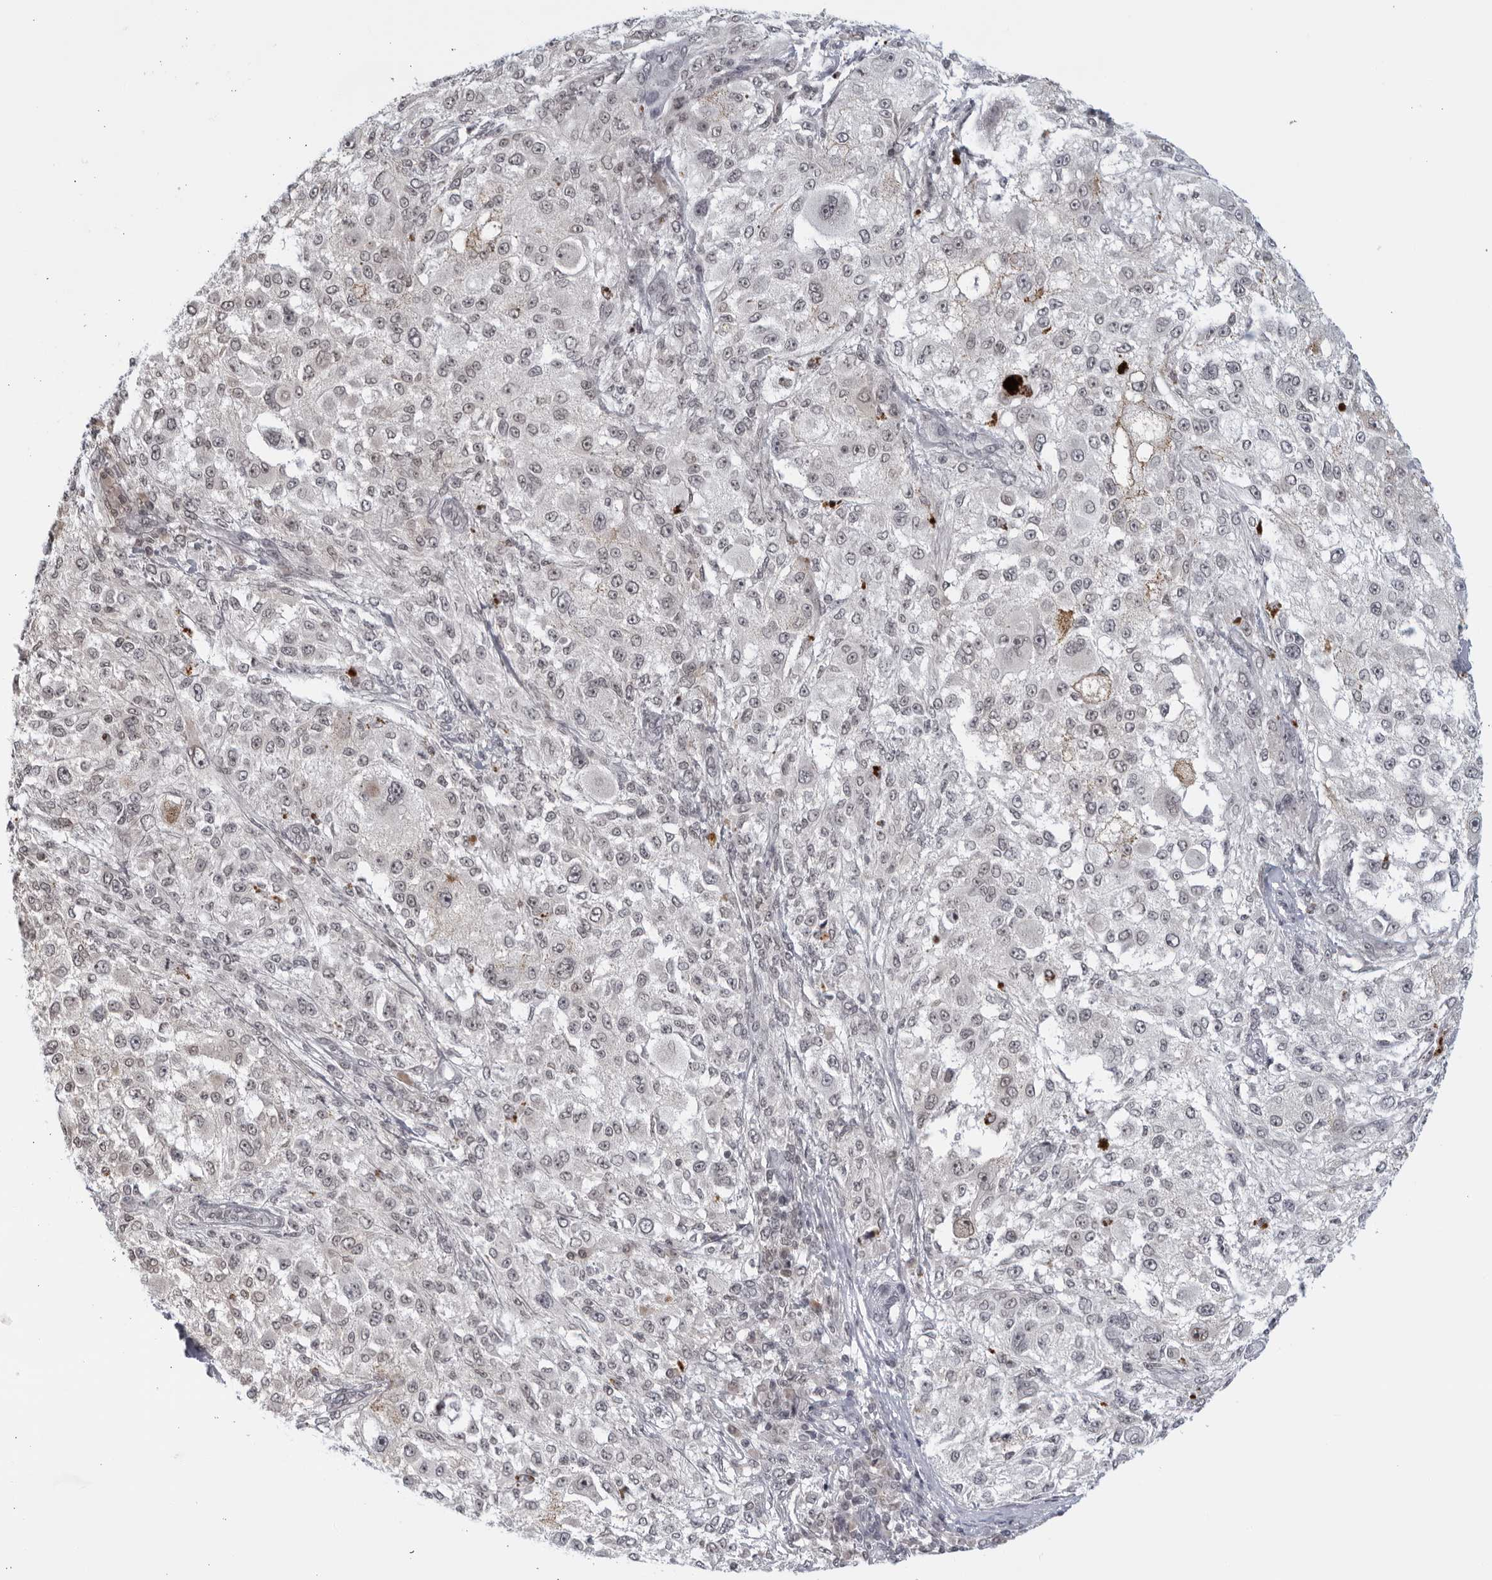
{"staining": {"intensity": "negative", "quantity": "none", "location": "none"}, "tissue": "melanoma", "cell_type": "Tumor cells", "image_type": "cancer", "snomed": [{"axis": "morphology", "description": "Necrosis, NOS"}, {"axis": "morphology", "description": "Malignant melanoma, NOS"}, {"axis": "topography", "description": "Skin"}], "caption": "A high-resolution image shows immunohistochemistry staining of malignant melanoma, which shows no significant positivity in tumor cells.", "gene": "RAB11FIP3", "patient": {"sex": "female", "age": 87}}